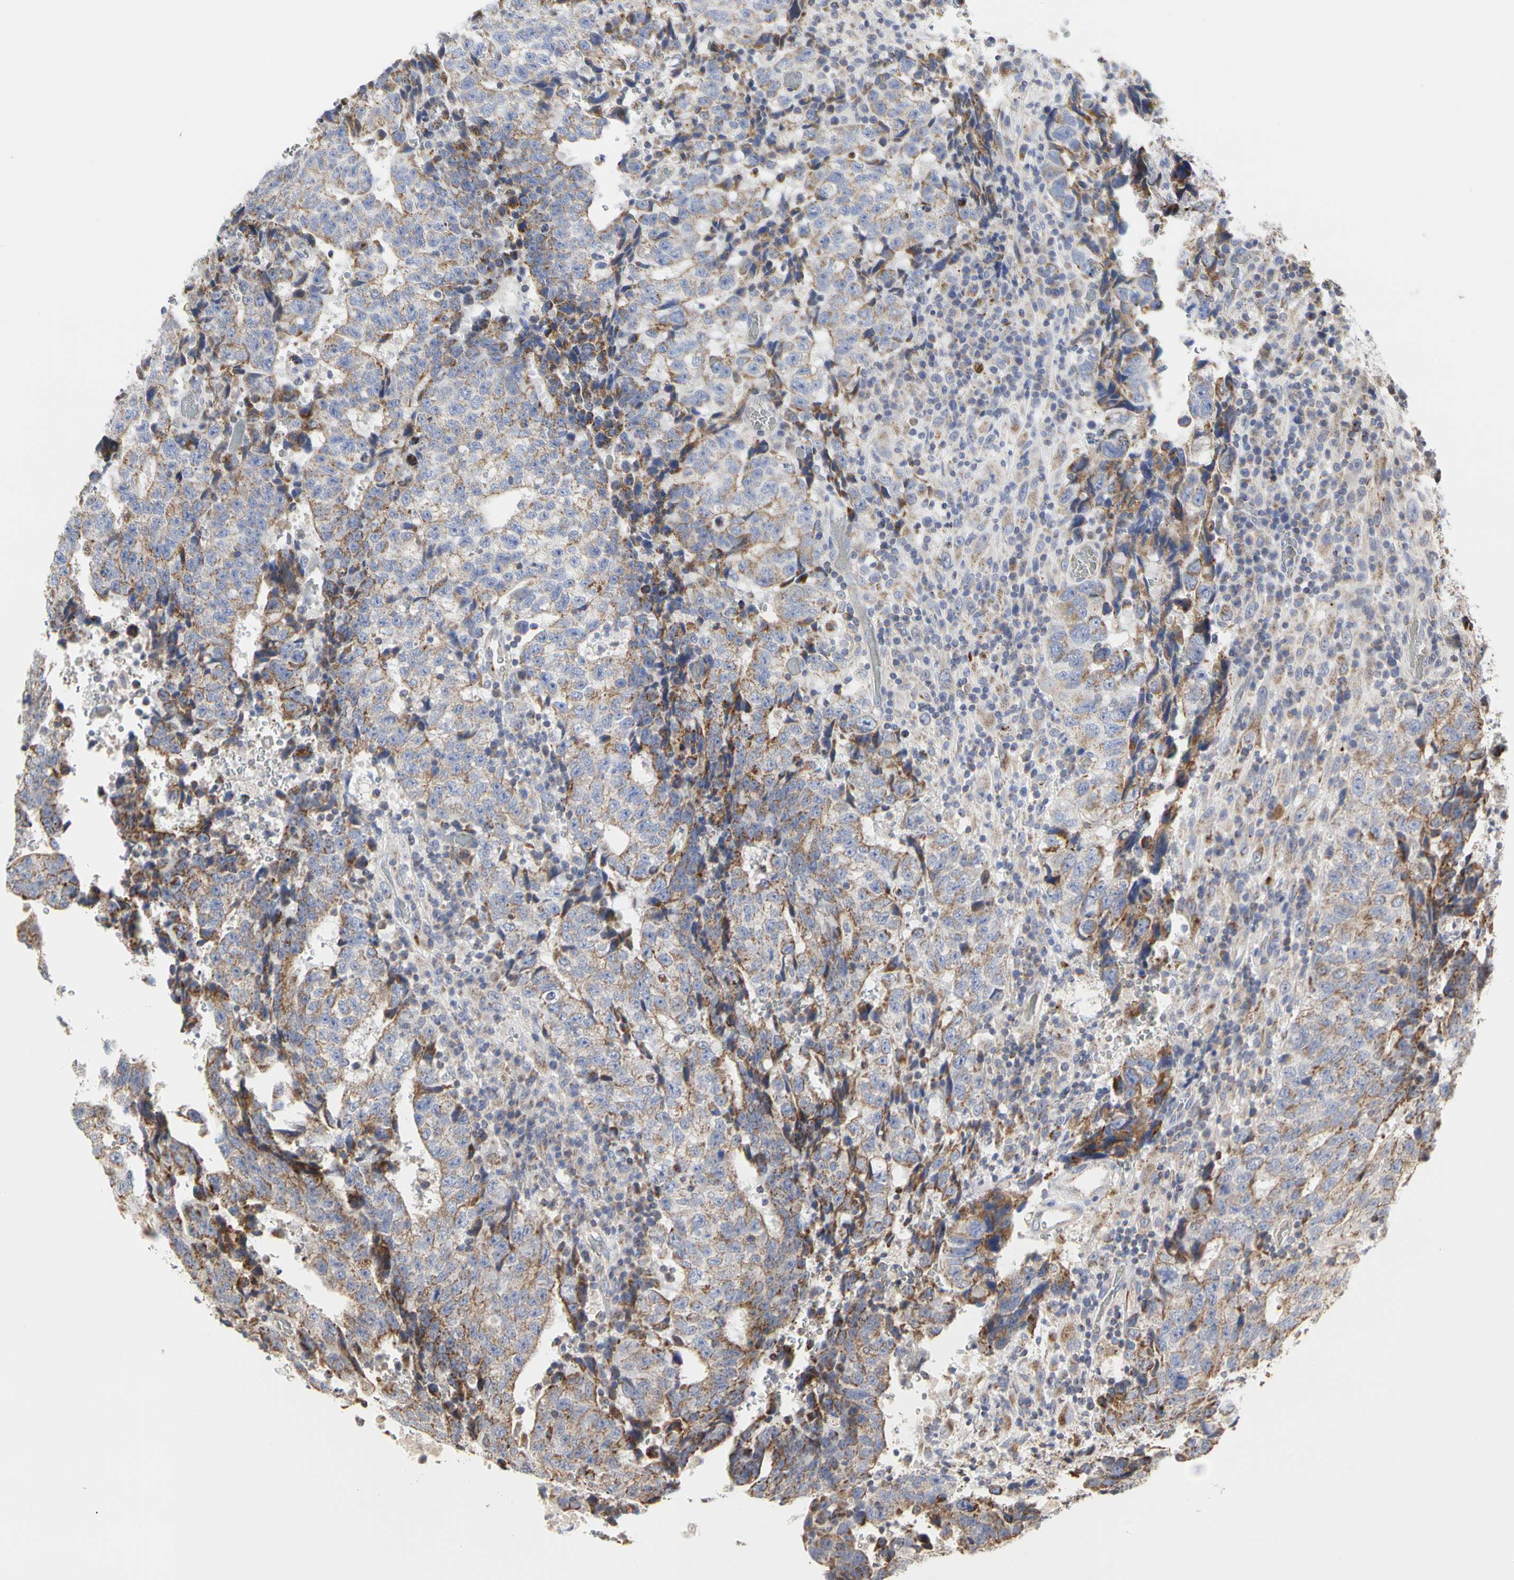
{"staining": {"intensity": "moderate", "quantity": "<25%", "location": "cytoplasmic/membranous"}, "tissue": "testis cancer", "cell_type": "Tumor cells", "image_type": "cancer", "snomed": [{"axis": "morphology", "description": "Necrosis, NOS"}, {"axis": "morphology", "description": "Carcinoma, Embryonal, NOS"}, {"axis": "topography", "description": "Testis"}], "caption": "Embryonal carcinoma (testis) was stained to show a protein in brown. There is low levels of moderate cytoplasmic/membranous staining in about <25% of tumor cells.", "gene": "TSKU", "patient": {"sex": "male", "age": 19}}